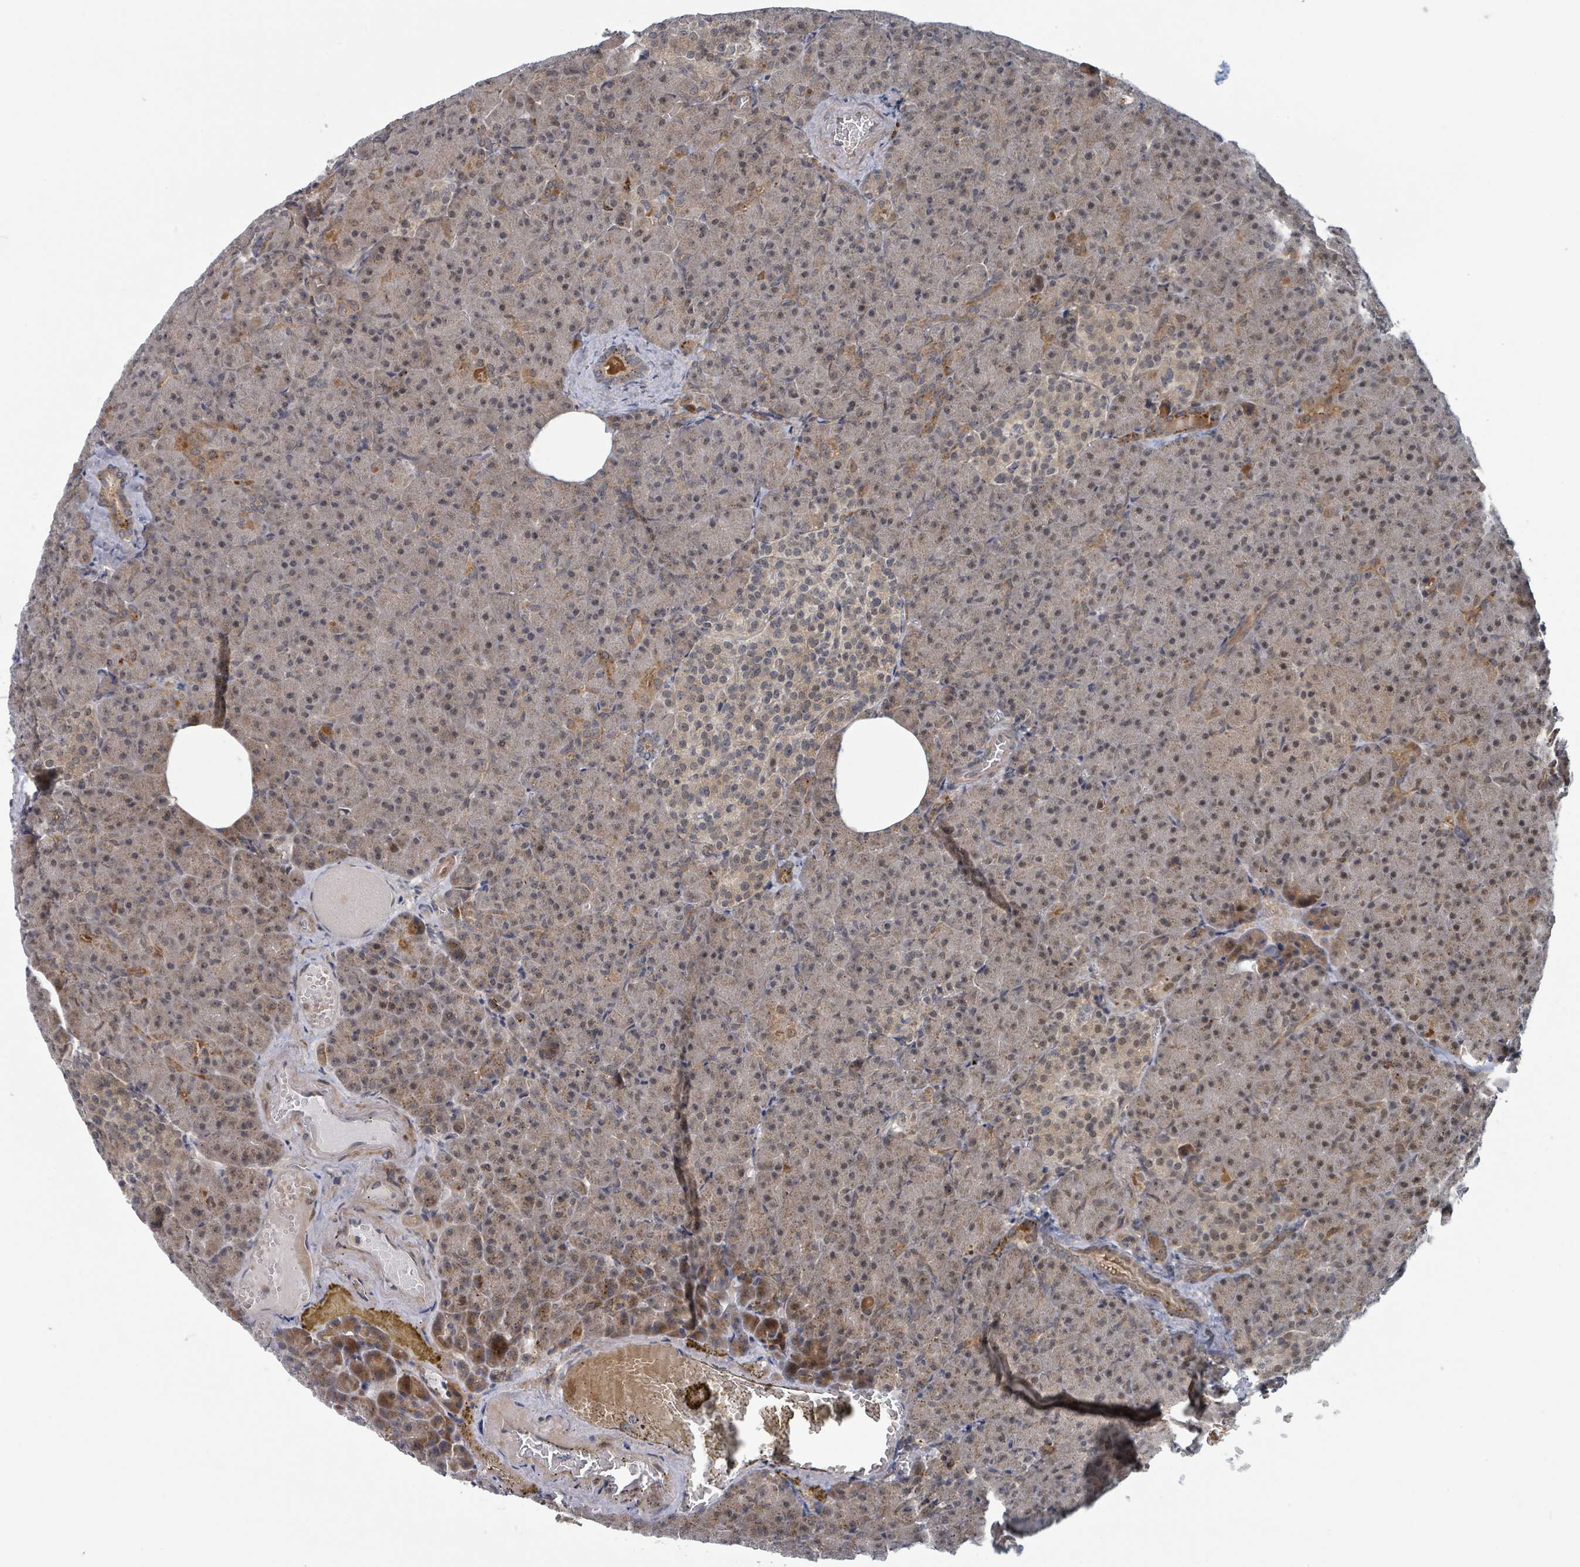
{"staining": {"intensity": "moderate", "quantity": "25%-75%", "location": "cytoplasmic/membranous,nuclear"}, "tissue": "pancreas", "cell_type": "Exocrine glandular cells", "image_type": "normal", "snomed": [{"axis": "morphology", "description": "Normal tissue, NOS"}, {"axis": "topography", "description": "Pancreas"}], "caption": "Moderate cytoplasmic/membranous,nuclear expression is seen in approximately 25%-75% of exocrine glandular cells in unremarkable pancreas.", "gene": "GTF3C1", "patient": {"sex": "female", "age": 74}}